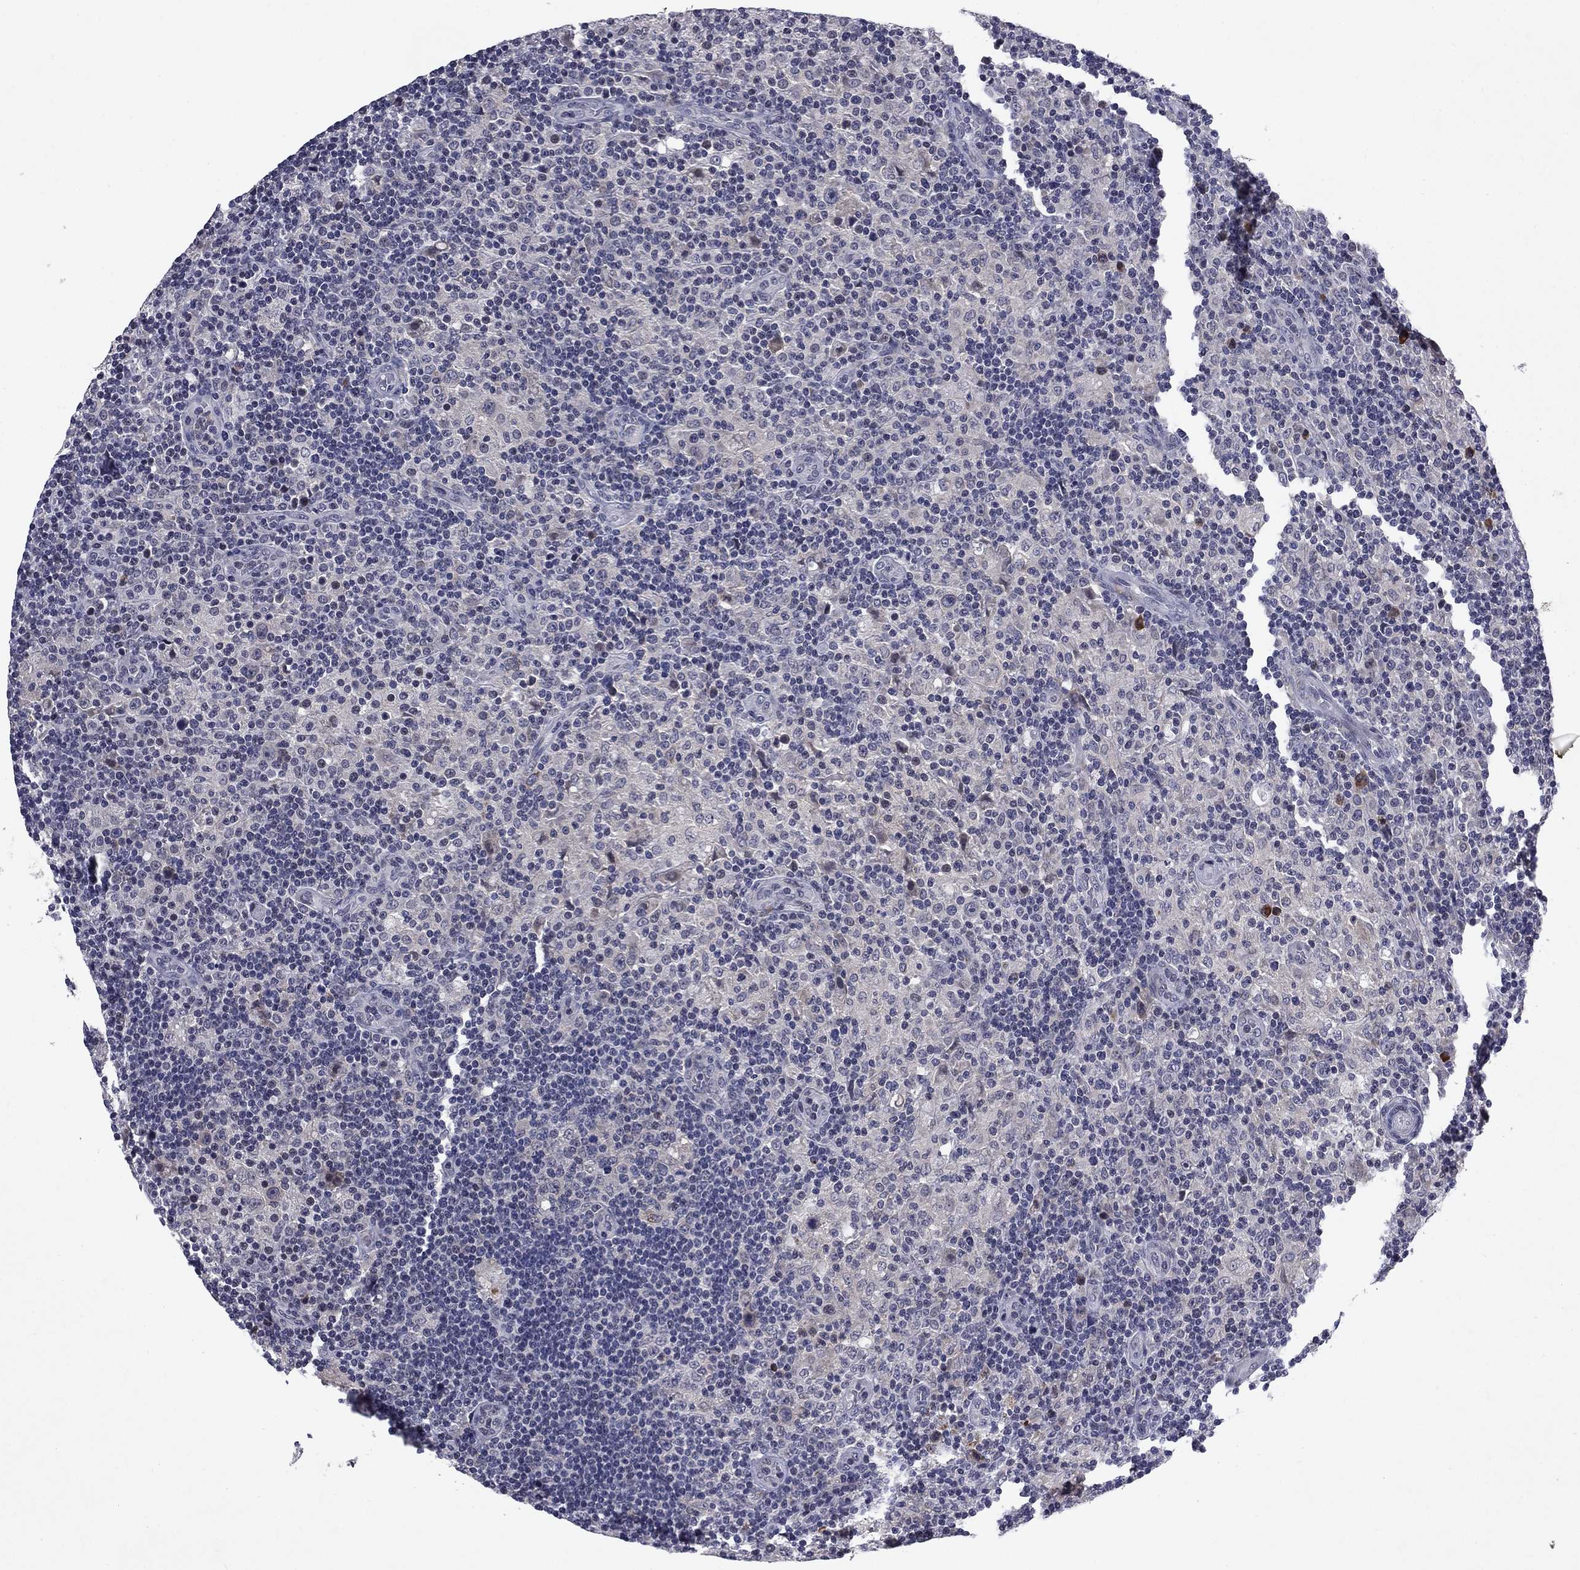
{"staining": {"intensity": "negative", "quantity": "none", "location": "none"}, "tissue": "lymphoma", "cell_type": "Tumor cells", "image_type": "cancer", "snomed": [{"axis": "morphology", "description": "Hodgkin's disease, NOS"}, {"axis": "topography", "description": "Lymph node"}], "caption": "Tumor cells are negative for protein expression in human Hodgkin's disease. Nuclei are stained in blue.", "gene": "ECM1", "patient": {"sex": "male", "age": 70}}